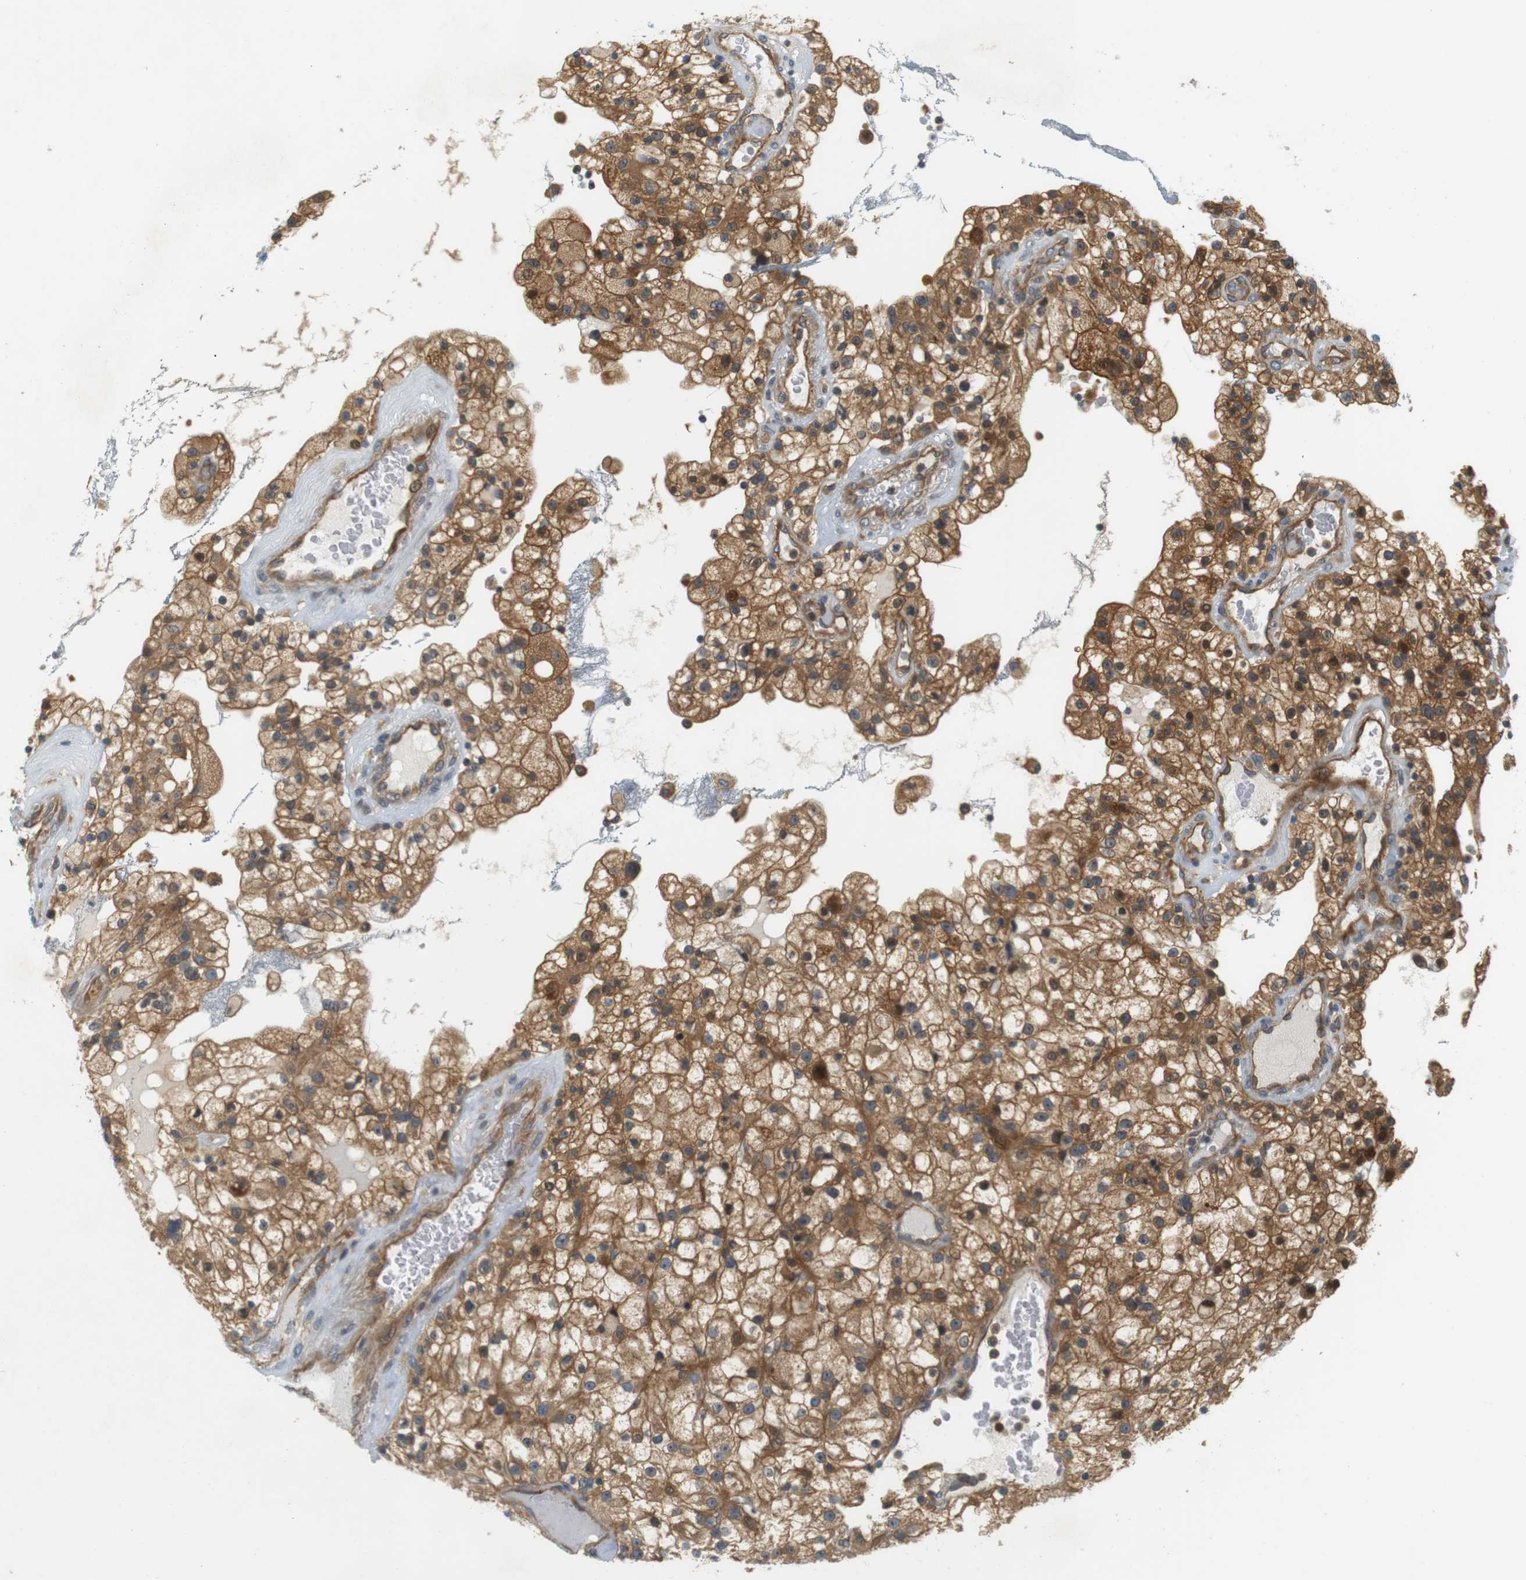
{"staining": {"intensity": "moderate", "quantity": ">75%", "location": "cytoplasmic/membranous"}, "tissue": "renal cancer", "cell_type": "Tumor cells", "image_type": "cancer", "snomed": [{"axis": "morphology", "description": "Adenocarcinoma, NOS"}, {"axis": "topography", "description": "Kidney"}], "caption": "This is a photomicrograph of immunohistochemistry staining of renal adenocarcinoma, which shows moderate positivity in the cytoplasmic/membranous of tumor cells.", "gene": "SH3GLB1", "patient": {"sex": "female", "age": 52}}